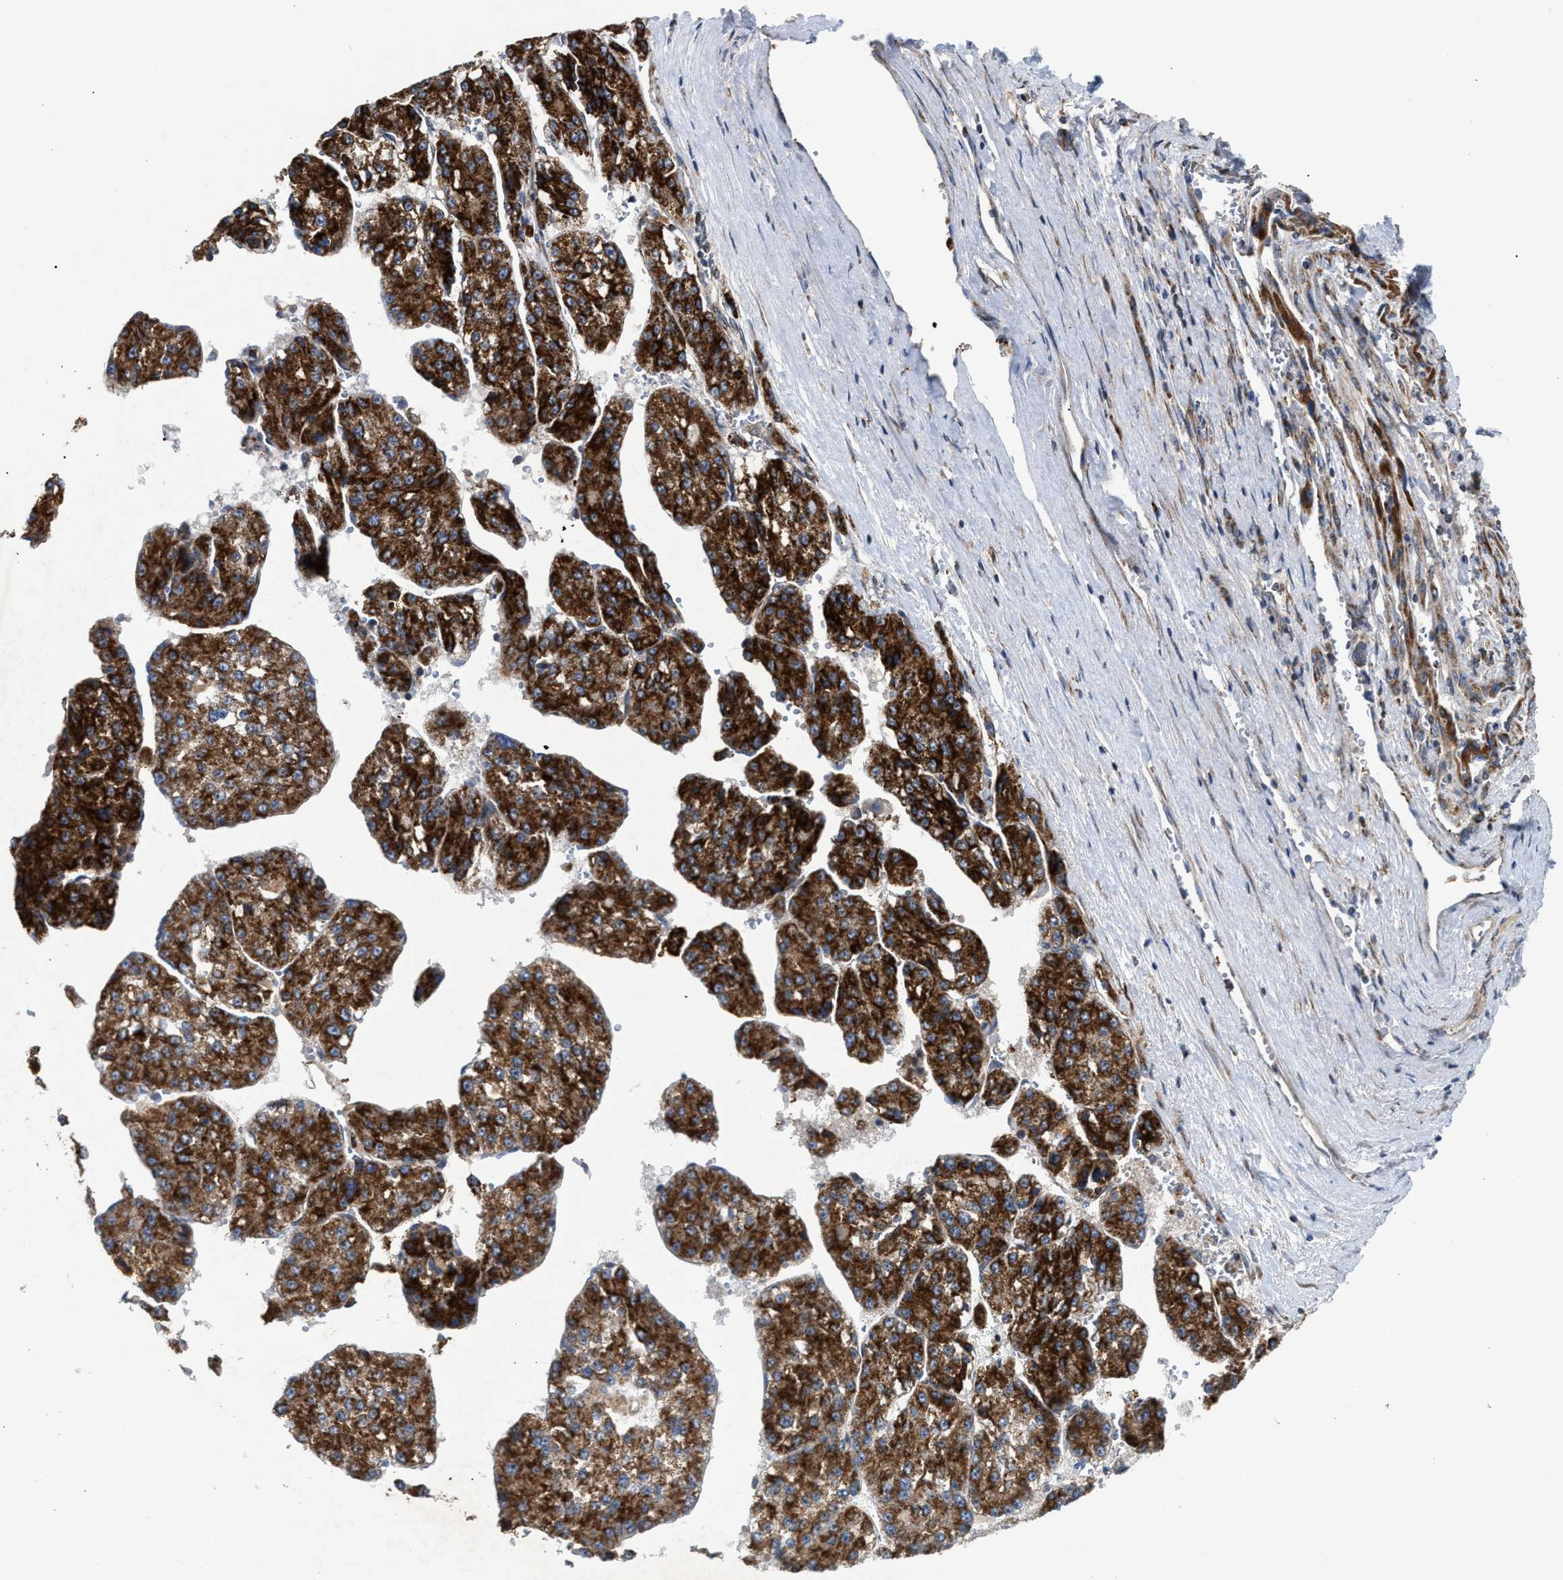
{"staining": {"intensity": "strong", "quantity": ">75%", "location": "cytoplasmic/membranous"}, "tissue": "liver cancer", "cell_type": "Tumor cells", "image_type": "cancer", "snomed": [{"axis": "morphology", "description": "Carcinoma, Hepatocellular, NOS"}, {"axis": "topography", "description": "Liver"}], "caption": "Brown immunohistochemical staining in human liver hepatocellular carcinoma exhibits strong cytoplasmic/membranous expression in about >75% of tumor cells. (brown staining indicates protein expression, while blue staining denotes nuclei).", "gene": "TACO1", "patient": {"sex": "female", "age": 73}}